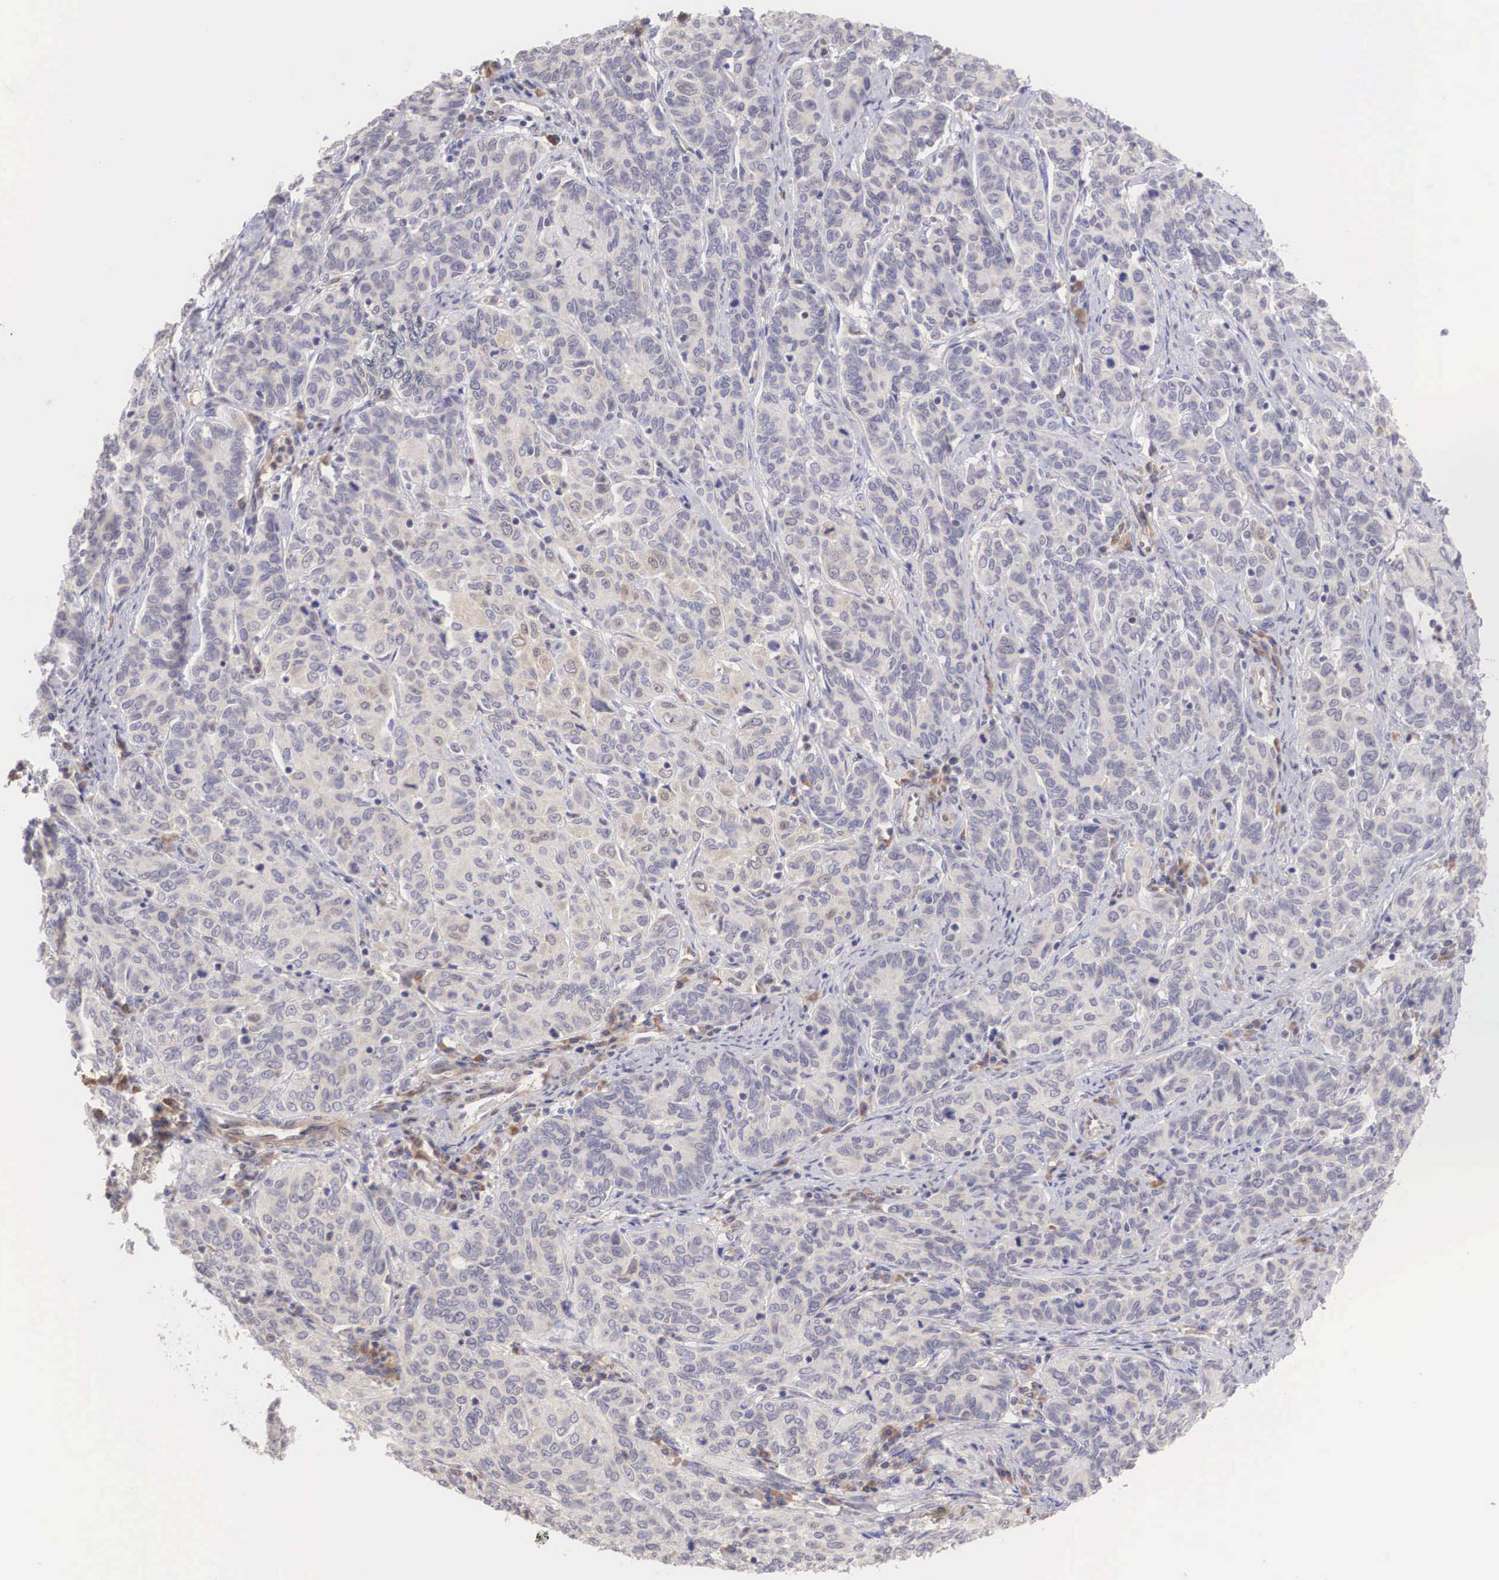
{"staining": {"intensity": "negative", "quantity": "none", "location": "none"}, "tissue": "cervical cancer", "cell_type": "Tumor cells", "image_type": "cancer", "snomed": [{"axis": "morphology", "description": "Squamous cell carcinoma, NOS"}, {"axis": "topography", "description": "Cervix"}], "caption": "There is no significant positivity in tumor cells of cervical squamous cell carcinoma.", "gene": "DNAJB7", "patient": {"sex": "female", "age": 38}}